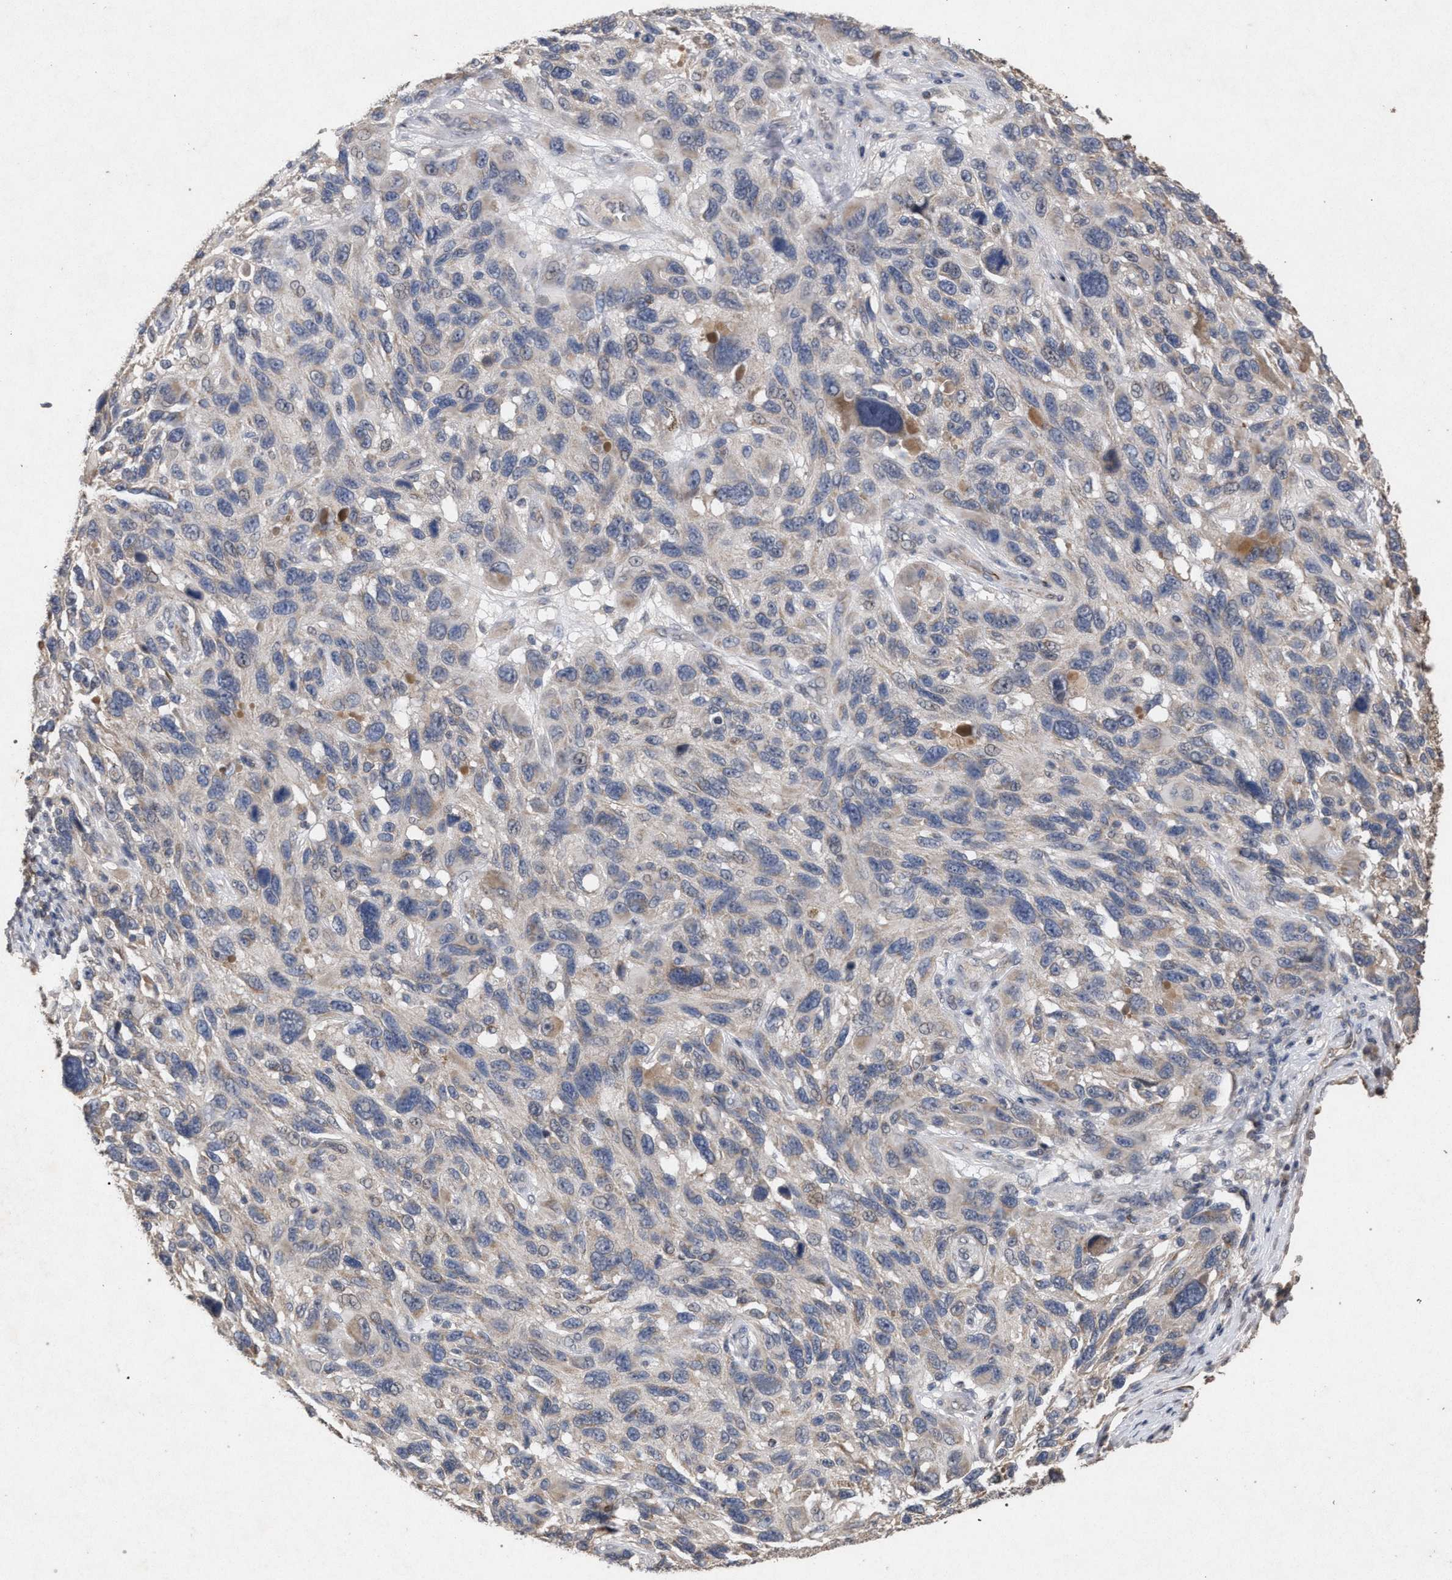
{"staining": {"intensity": "negative", "quantity": "none", "location": "none"}, "tissue": "melanoma", "cell_type": "Tumor cells", "image_type": "cancer", "snomed": [{"axis": "morphology", "description": "Malignant melanoma, NOS"}, {"axis": "topography", "description": "Skin"}], "caption": "Melanoma was stained to show a protein in brown. There is no significant expression in tumor cells.", "gene": "PKD2L1", "patient": {"sex": "male", "age": 53}}